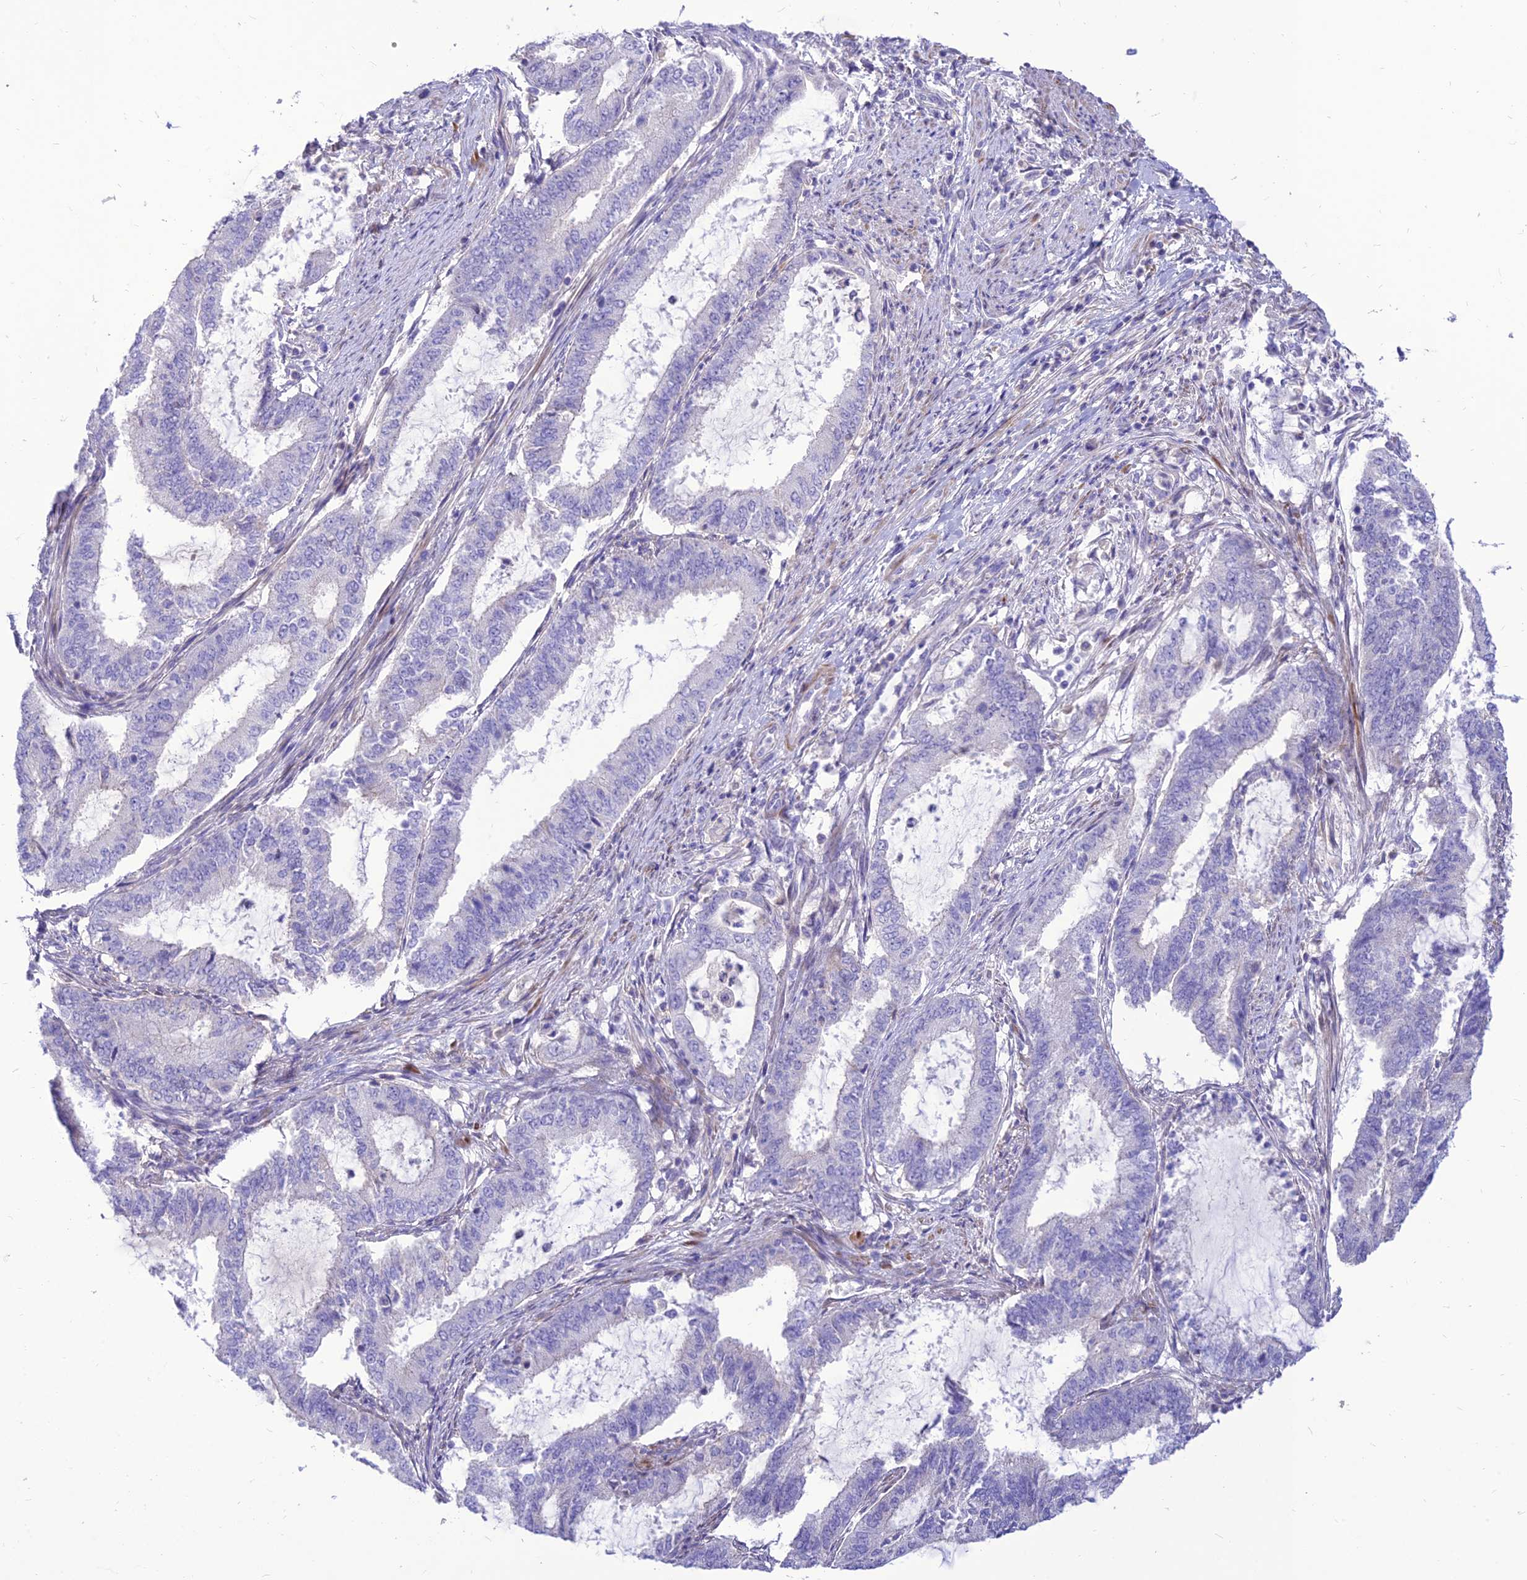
{"staining": {"intensity": "negative", "quantity": "none", "location": "none"}, "tissue": "endometrial cancer", "cell_type": "Tumor cells", "image_type": "cancer", "snomed": [{"axis": "morphology", "description": "Adenocarcinoma, NOS"}, {"axis": "topography", "description": "Endometrium"}], "caption": "There is no significant expression in tumor cells of endometrial adenocarcinoma.", "gene": "TEKT3", "patient": {"sex": "female", "age": 51}}